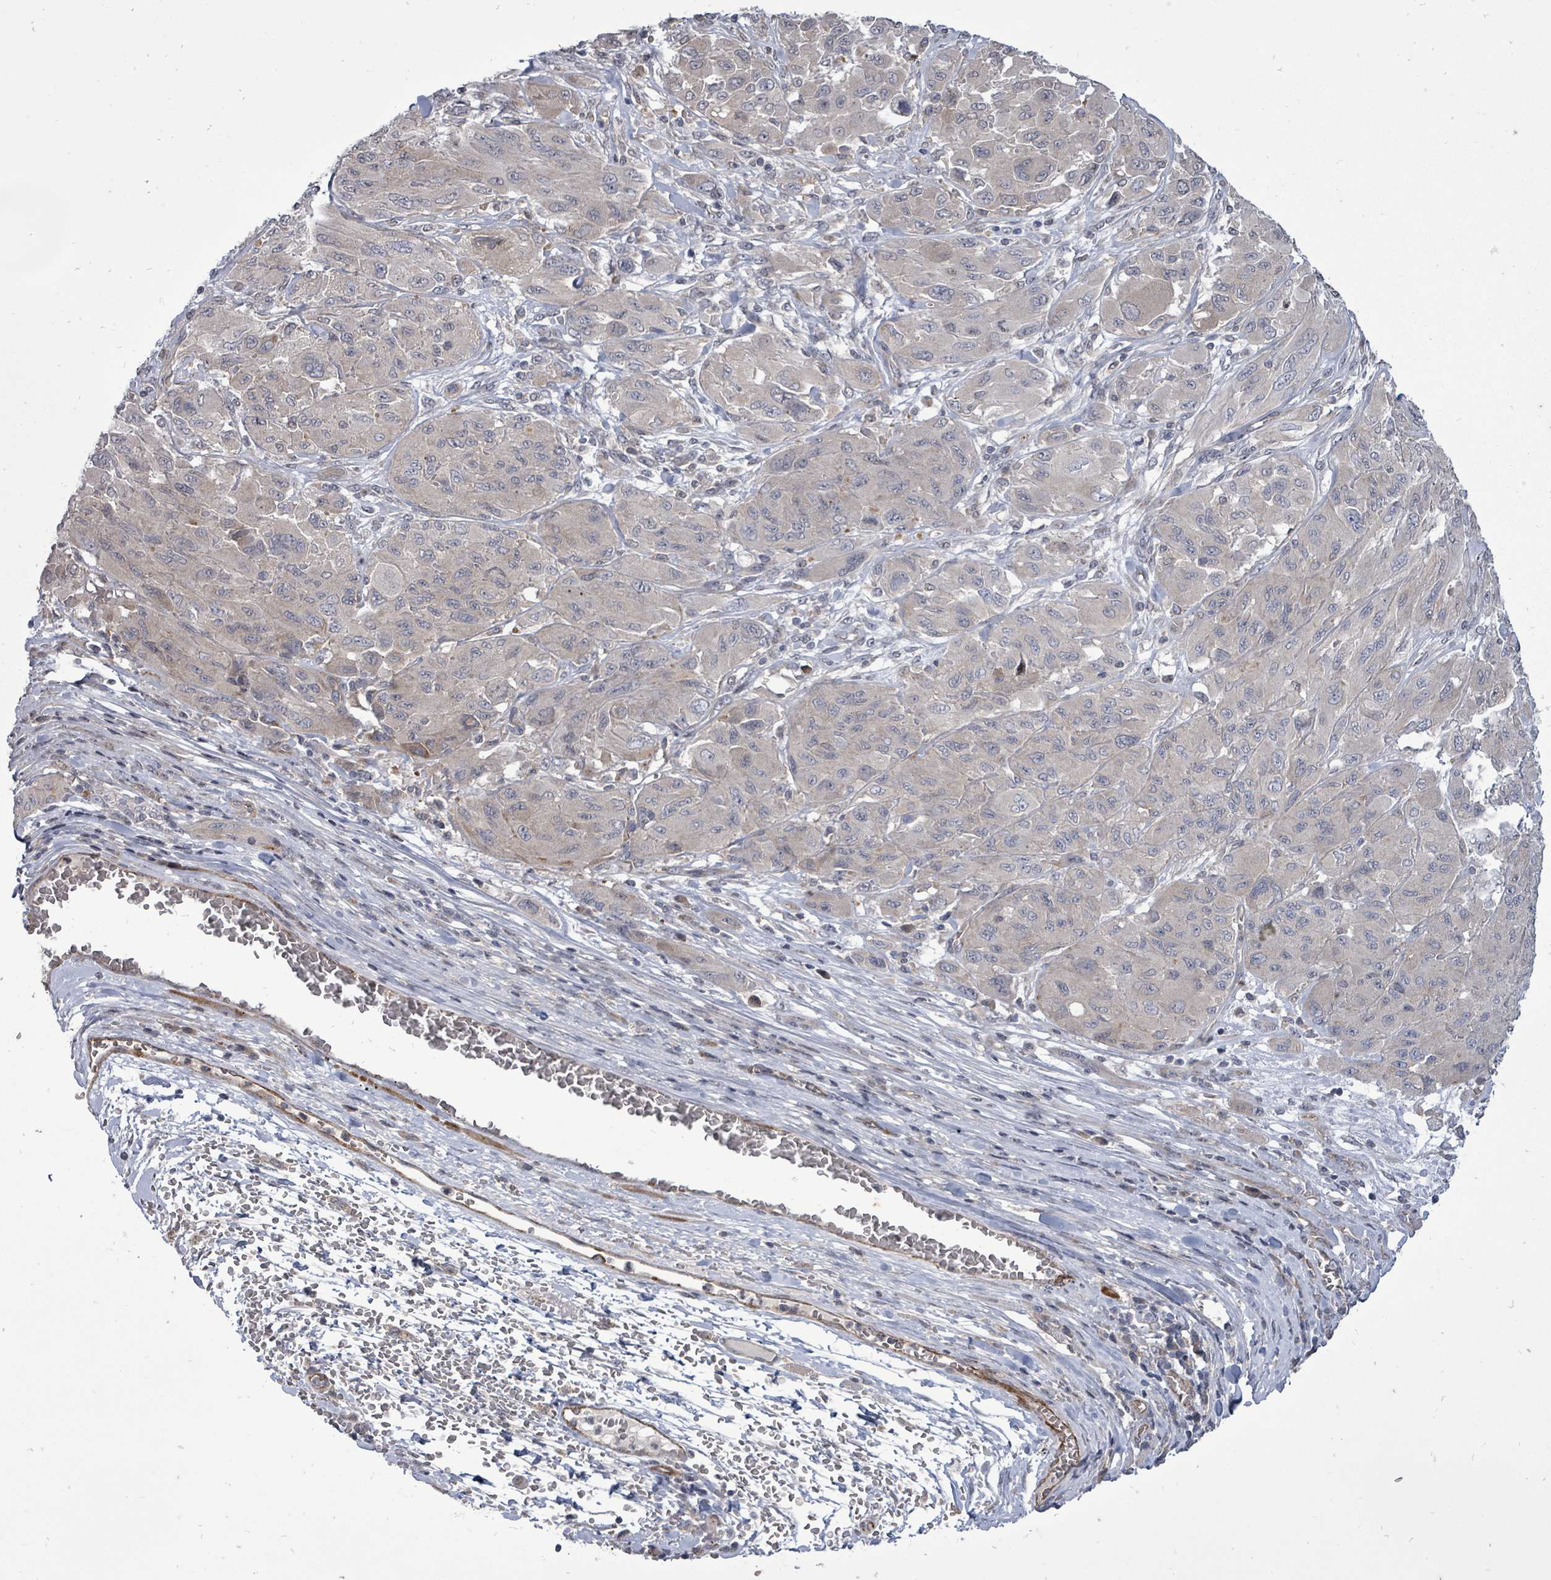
{"staining": {"intensity": "negative", "quantity": "none", "location": "none"}, "tissue": "melanoma", "cell_type": "Tumor cells", "image_type": "cancer", "snomed": [{"axis": "morphology", "description": "Malignant melanoma, NOS"}, {"axis": "topography", "description": "Skin"}], "caption": "Tumor cells show no significant positivity in melanoma.", "gene": "RALGAPB", "patient": {"sex": "female", "age": 91}}